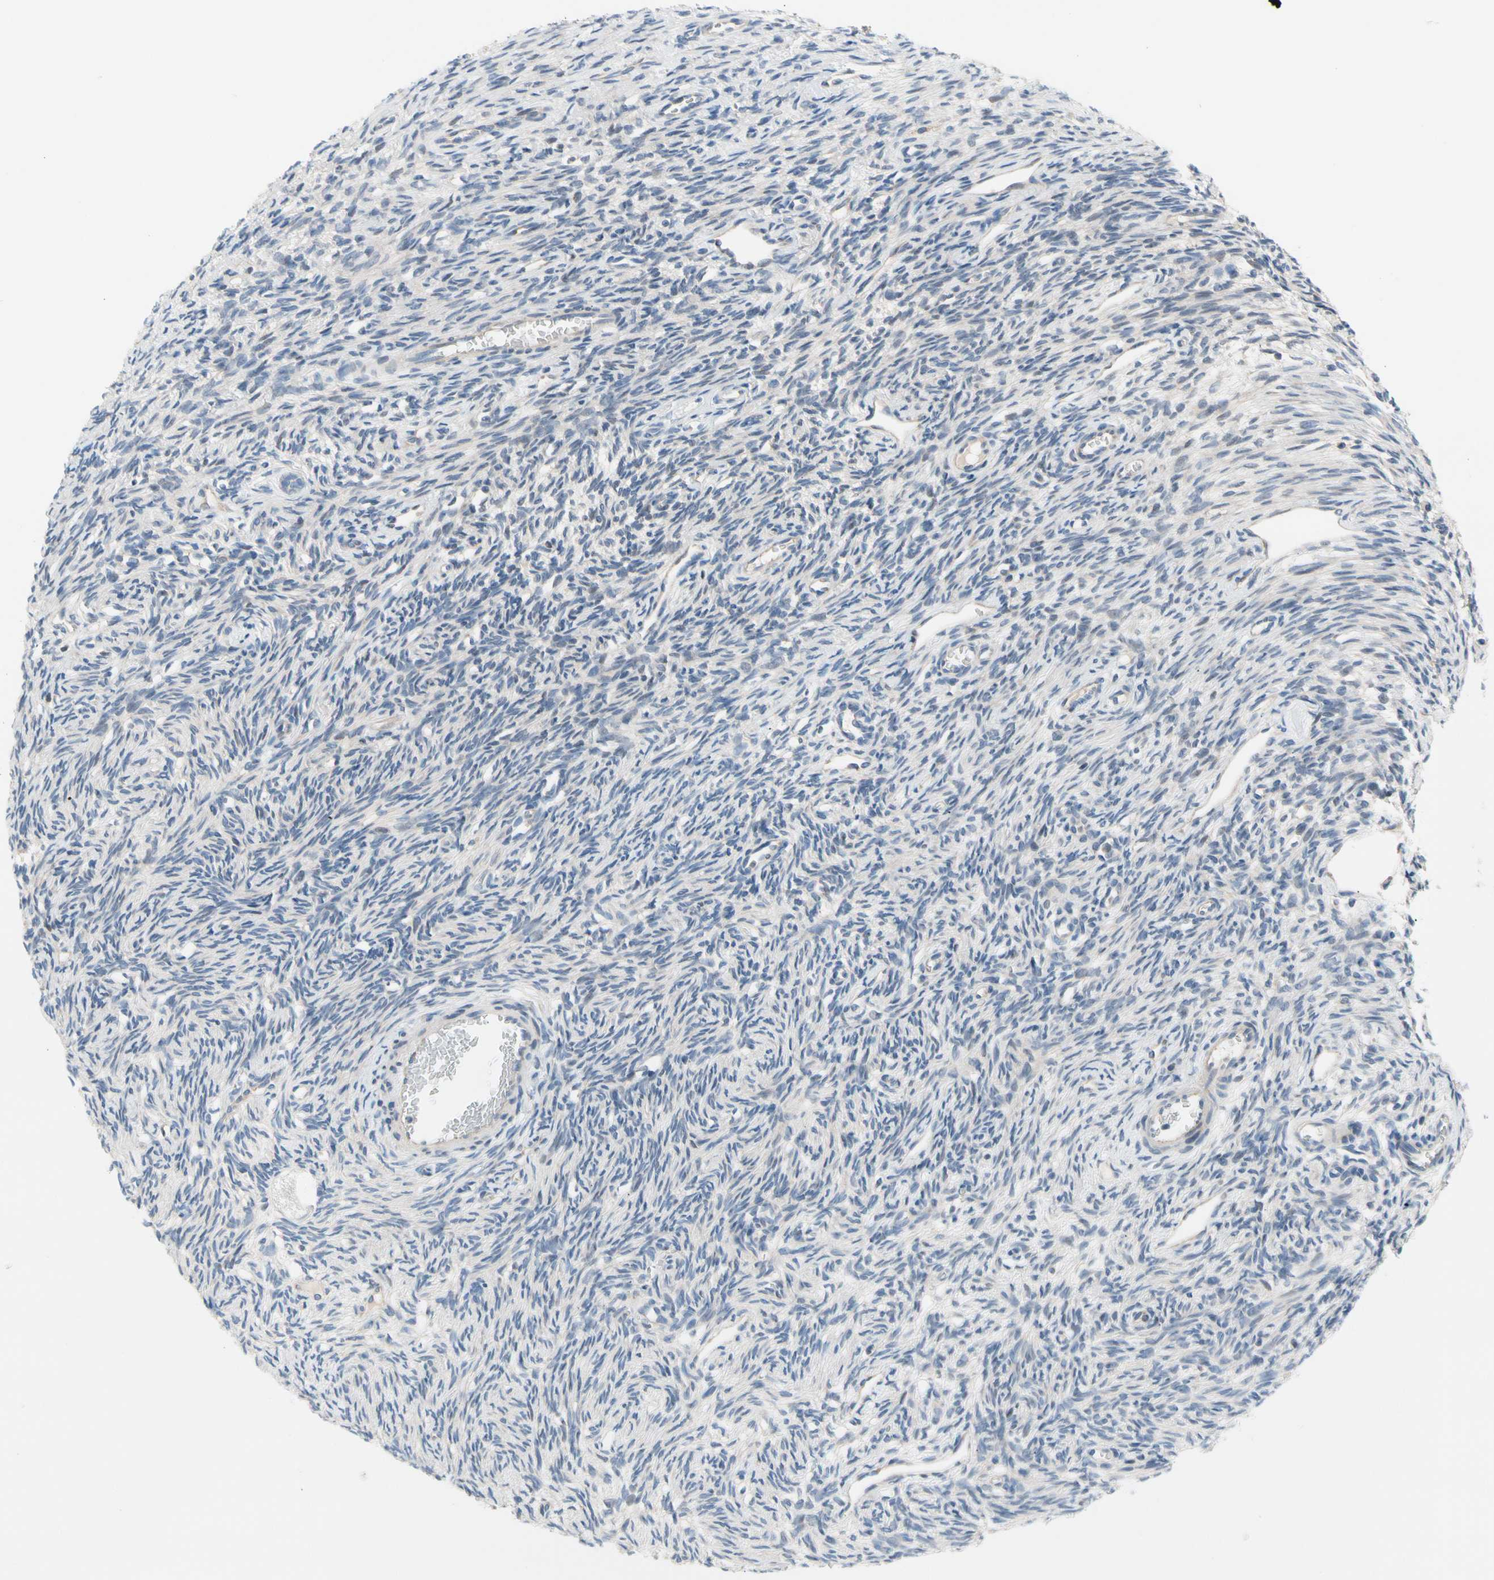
{"staining": {"intensity": "negative", "quantity": "none", "location": "none"}, "tissue": "ovary", "cell_type": "Ovarian stroma cells", "image_type": "normal", "snomed": [{"axis": "morphology", "description": "Normal tissue, NOS"}, {"axis": "topography", "description": "Ovary"}], "caption": "The photomicrograph reveals no staining of ovarian stroma cells in unremarkable ovary.", "gene": "MAP3K3", "patient": {"sex": "female", "age": 33}}